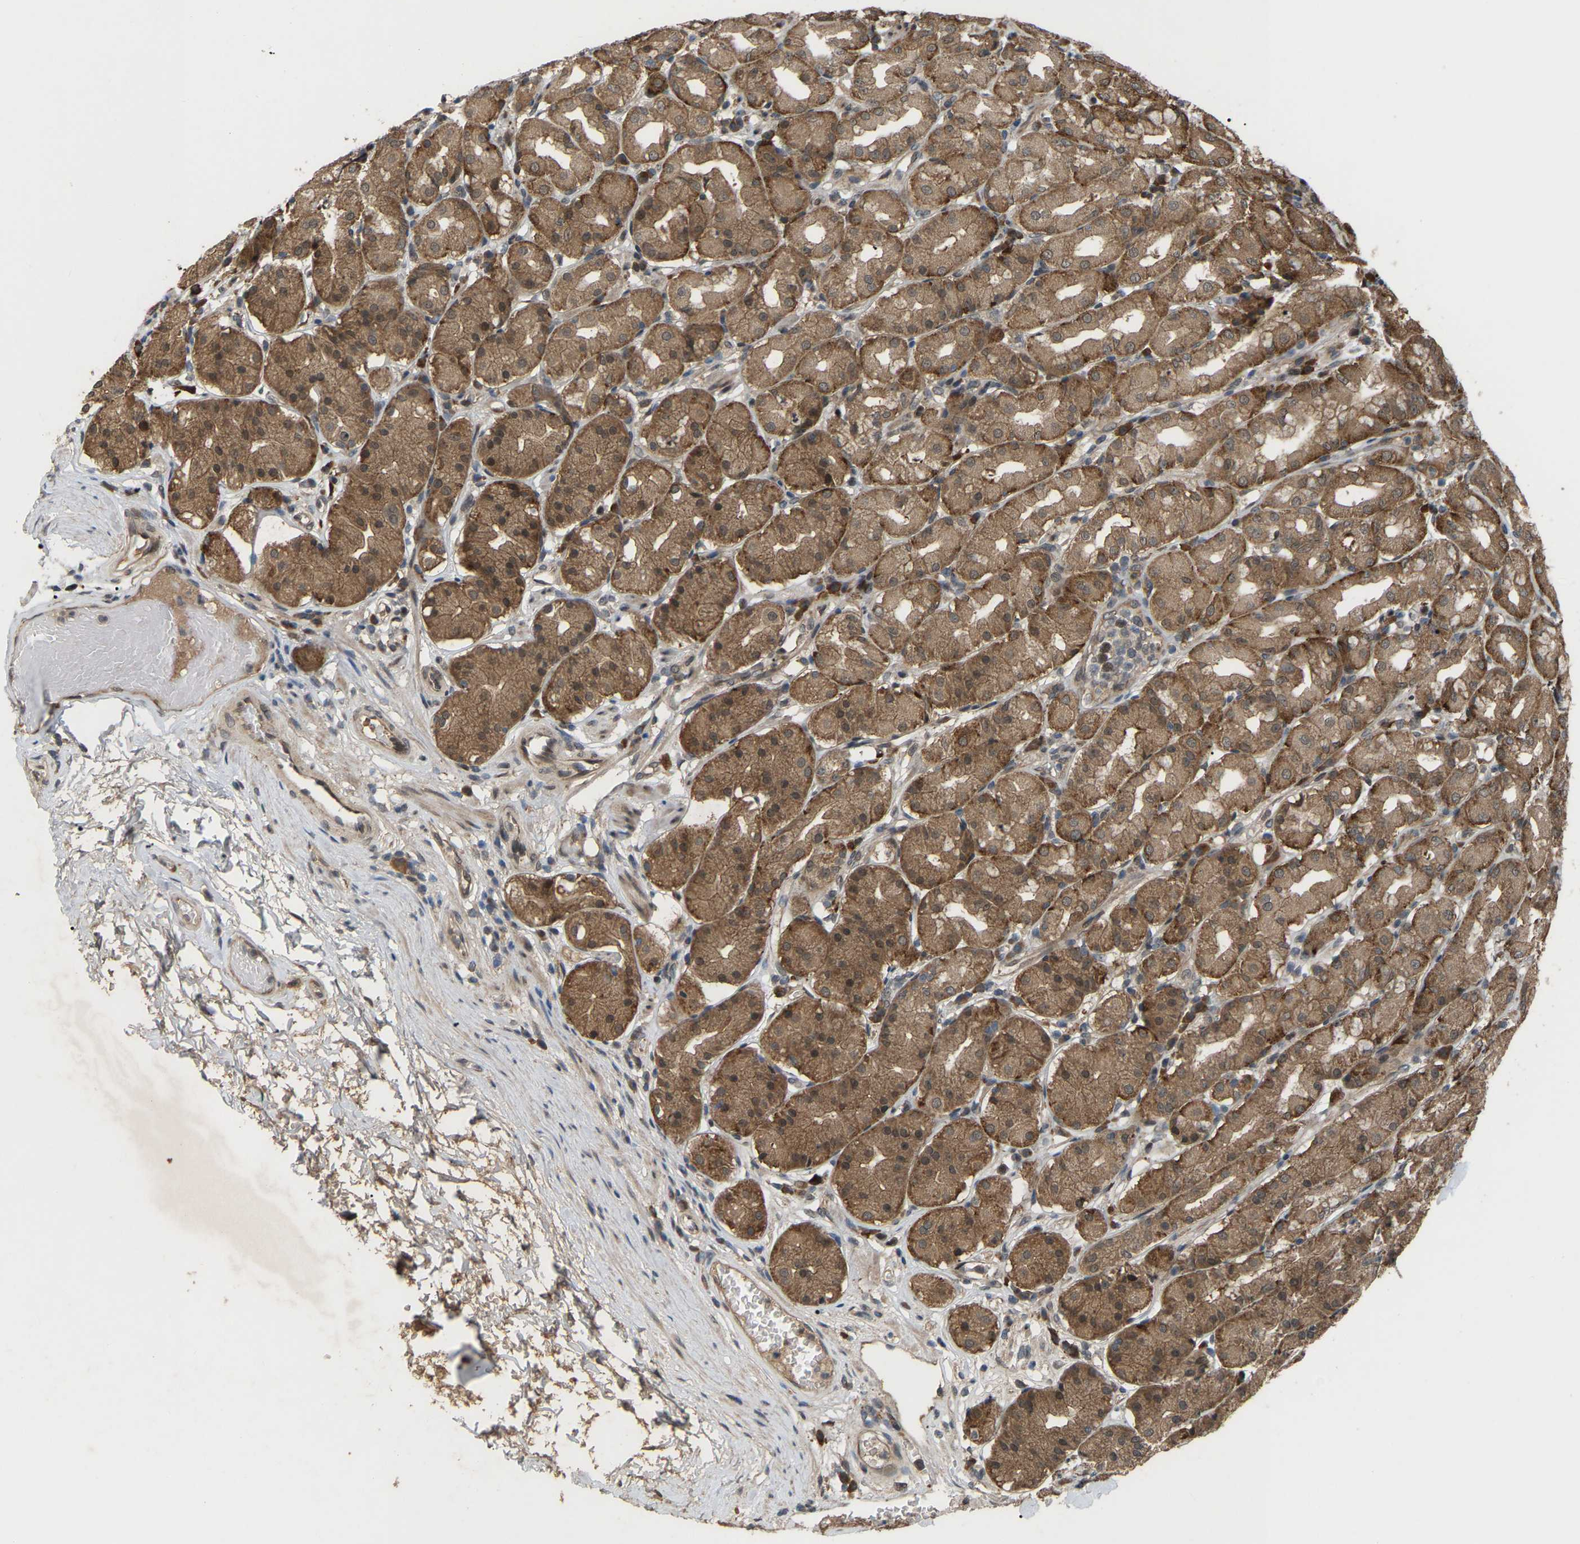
{"staining": {"intensity": "strong", "quantity": ">75%", "location": "cytoplasmic/membranous"}, "tissue": "stomach", "cell_type": "Glandular cells", "image_type": "normal", "snomed": [{"axis": "morphology", "description": "Normal tissue, NOS"}, {"axis": "topography", "description": "Stomach"}, {"axis": "topography", "description": "Stomach, lower"}], "caption": "The photomicrograph exhibits a brown stain indicating the presence of a protein in the cytoplasmic/membranous of glandular cells in stomach.", "gene": "CROT", "patient": {"sex": "female", "age": 56}}